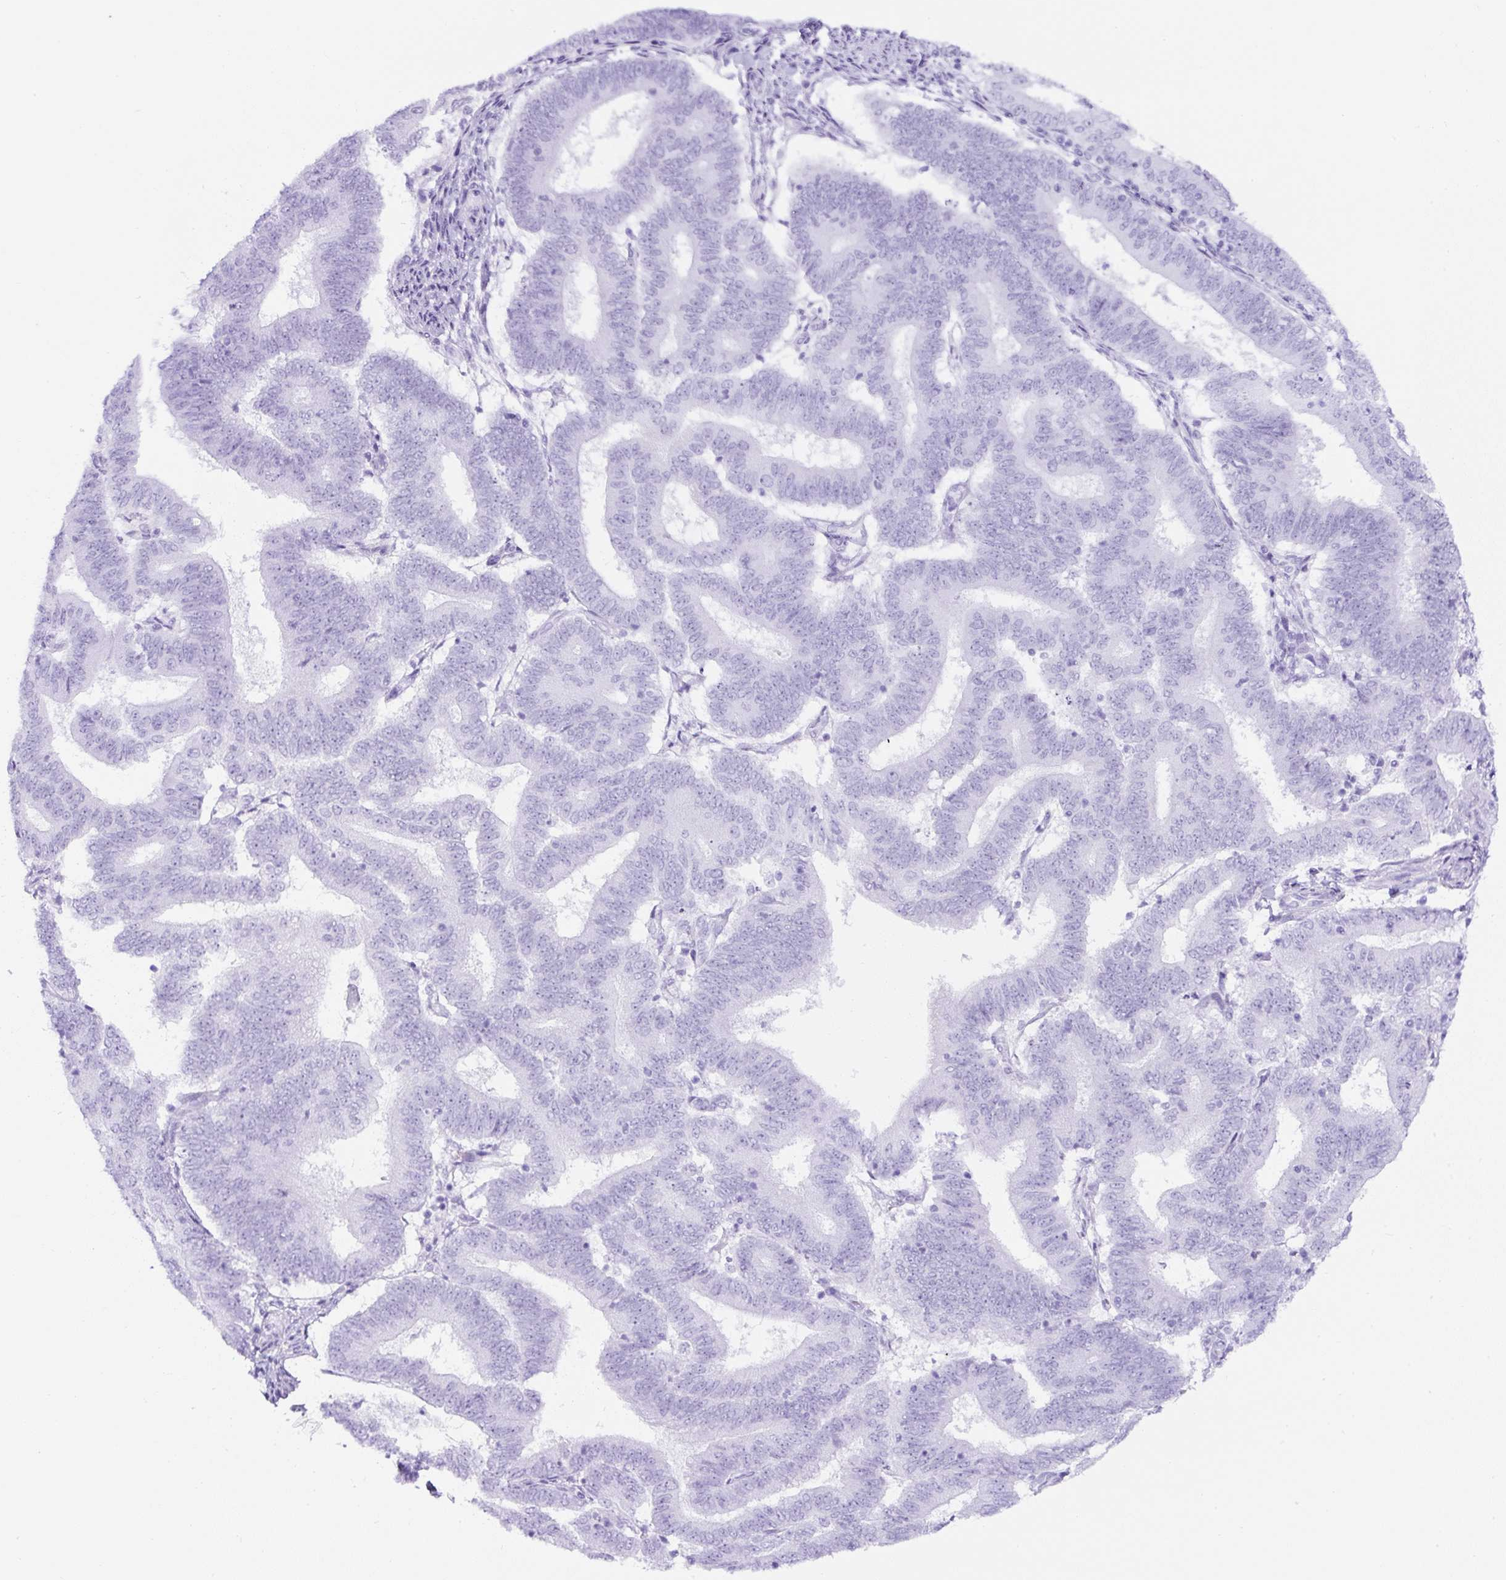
{"staining": {"intensity": "negative", "quantity": "none", "location": "none"}, "tissue": "endometrial cancer", "cell_type": "Tumor cells", "image_type": "cancer", "snomed": [{"axis": "morphology", "description": "Adenocarcinoma, NOS"}, {"axis": "topography", "description": "Endometrium"}], "caption": "Immunohistochemical staining of adenocarcinoma (endometrial) shows no significant expression in tumor cells.", "gene": "TMEM200B", "patient": {"sex": "female", "age": 70}}